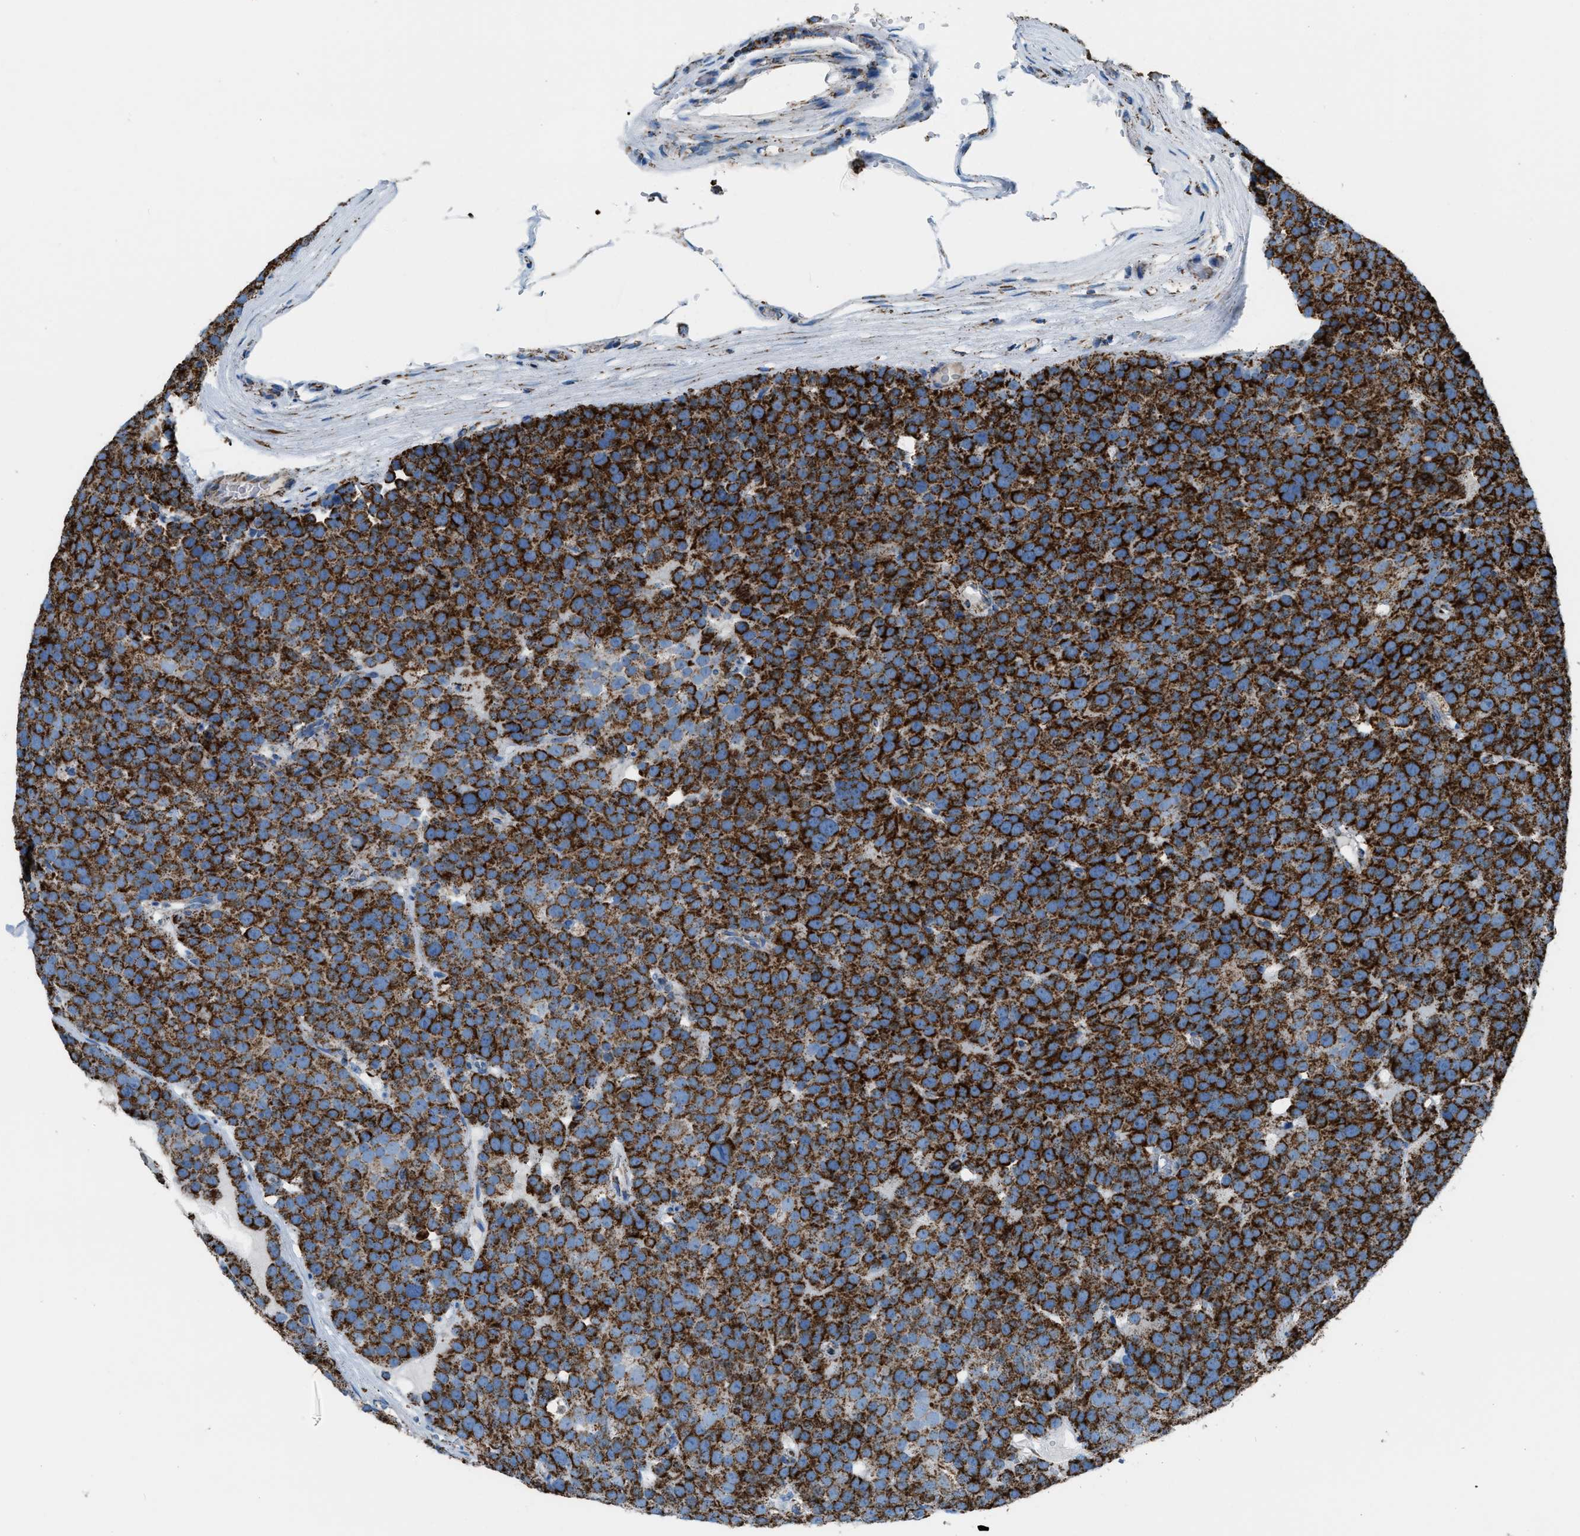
{"staining": {"intensity": "strong", "quantity": ">75%", "location": "cytoplasmic/membranous"}, "tissue": "testis cancer", "cell_type": "Tumor cells", "image_type": "cancer", "snomed": [{"axis": "morphology", "description": "Seminoma, NOS"}, {"axis": "topography", "description": "Testis"}], "caption": "Protein staining of testis cancer tissue displays strong cytoplasmic/membranous expression in about >75% of tumor cells.", "gene": "MDH2", "patient": {"sex": "male", "age": 71}}